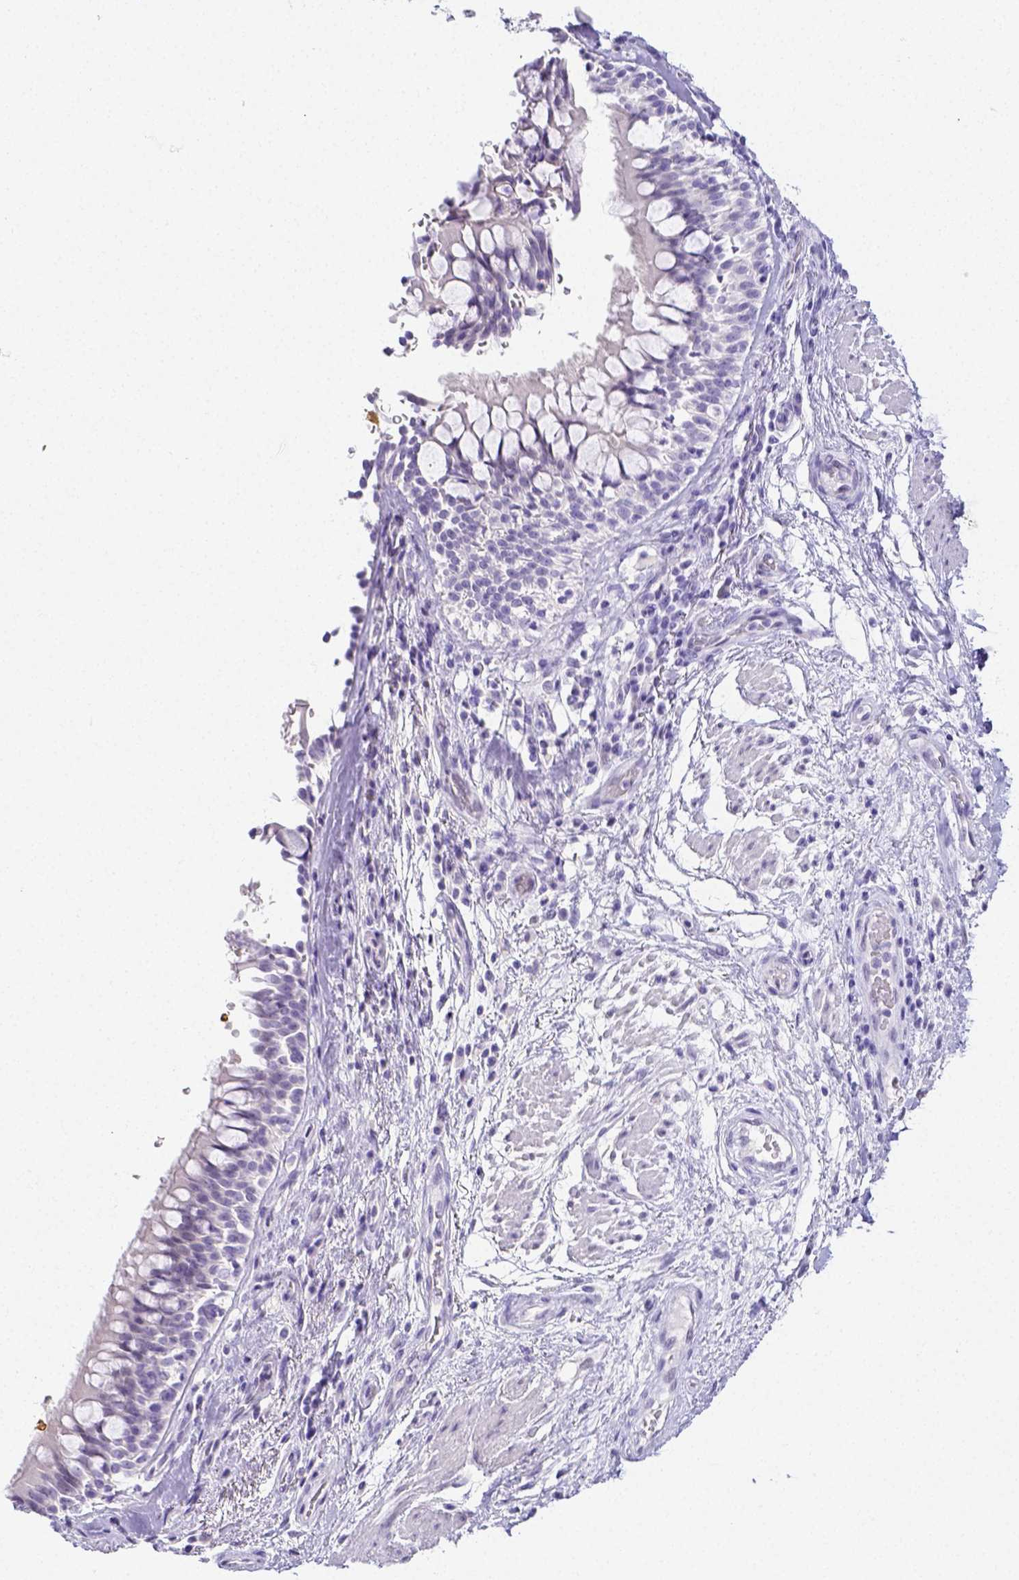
{"staining": {"intensity": "negative", "quantity": "none", "location": "none"}, "tissue": "adipose tissue", "cell_type": "Adipocytes", "image_type": "normal", "snomed": [{"axis": "morphology", "description": "Normal tissue, NOS"}, {"axis": "topography", "description": "Cartilage tissue"}, {"axis": "topography", "description": "Bronchus"}], "caption": "IHC photomicrograph of benign human adipose tissue stained for a protein (brown), which demonstrates no expression in adipocytes.", "gene": "ARHGAP36", "patient": {"sex": "male", "age": 64}}